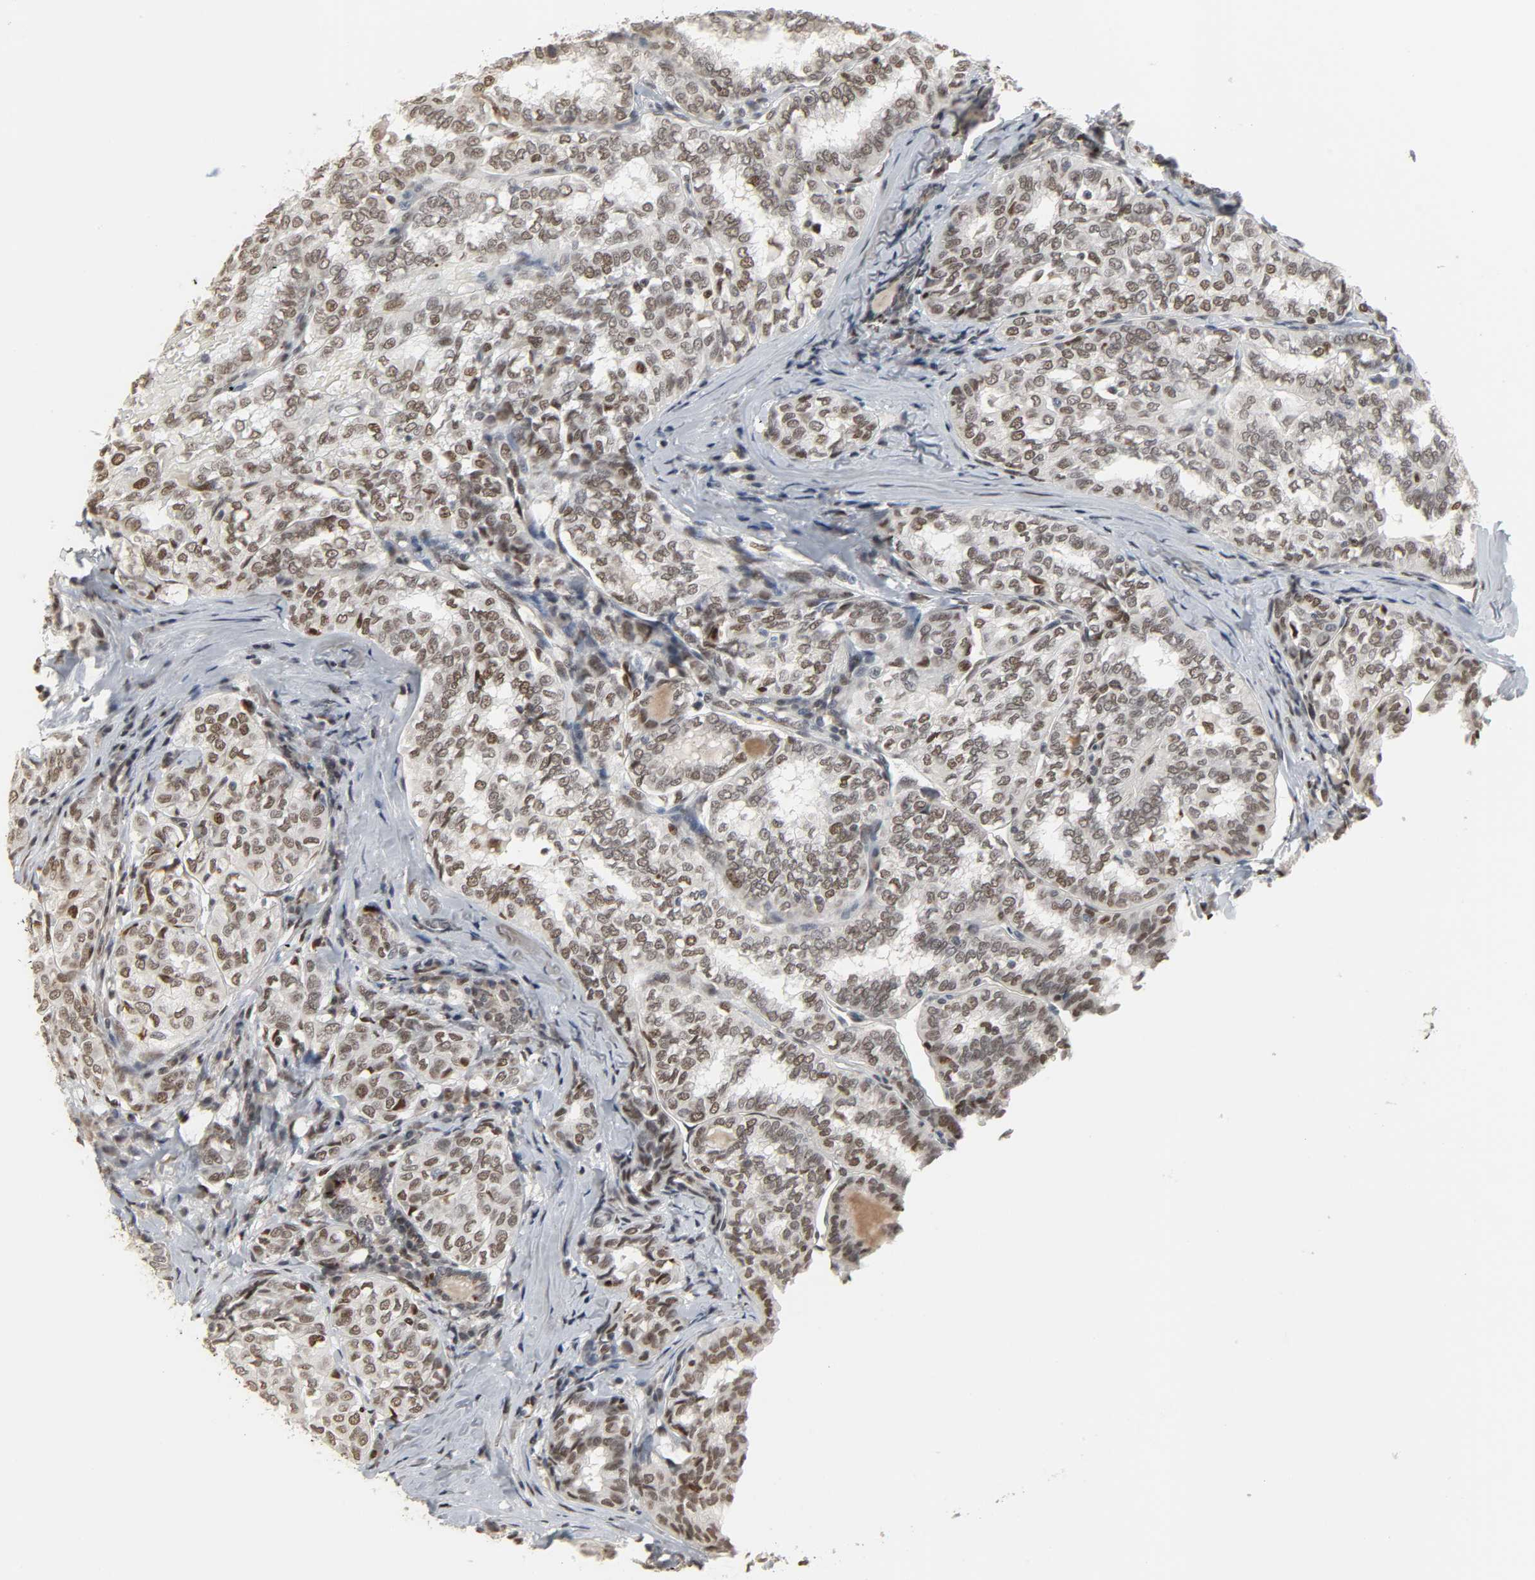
{"staining": {"intensity": "weak", "quantity": ">75%", "location": "nuclear"}, "tissue": "thyroid cancer", "cell_type": "Tumor cells", "image_type": "cancer", "snomed": [{"axis": "morphology", "description": "Papillary adenocarcinoma, NOS"}, {"axis": "topography", "description": "Thyroid gland"}], "caption": "A low amount of weak nuclear expression is appreciated in approximately >75% of tumor cells in thyroid cancer (papillary adenocarcinoma) tissue.", "gene": "DAZAP1", "patient": {"sex": "female", "age": 30}}